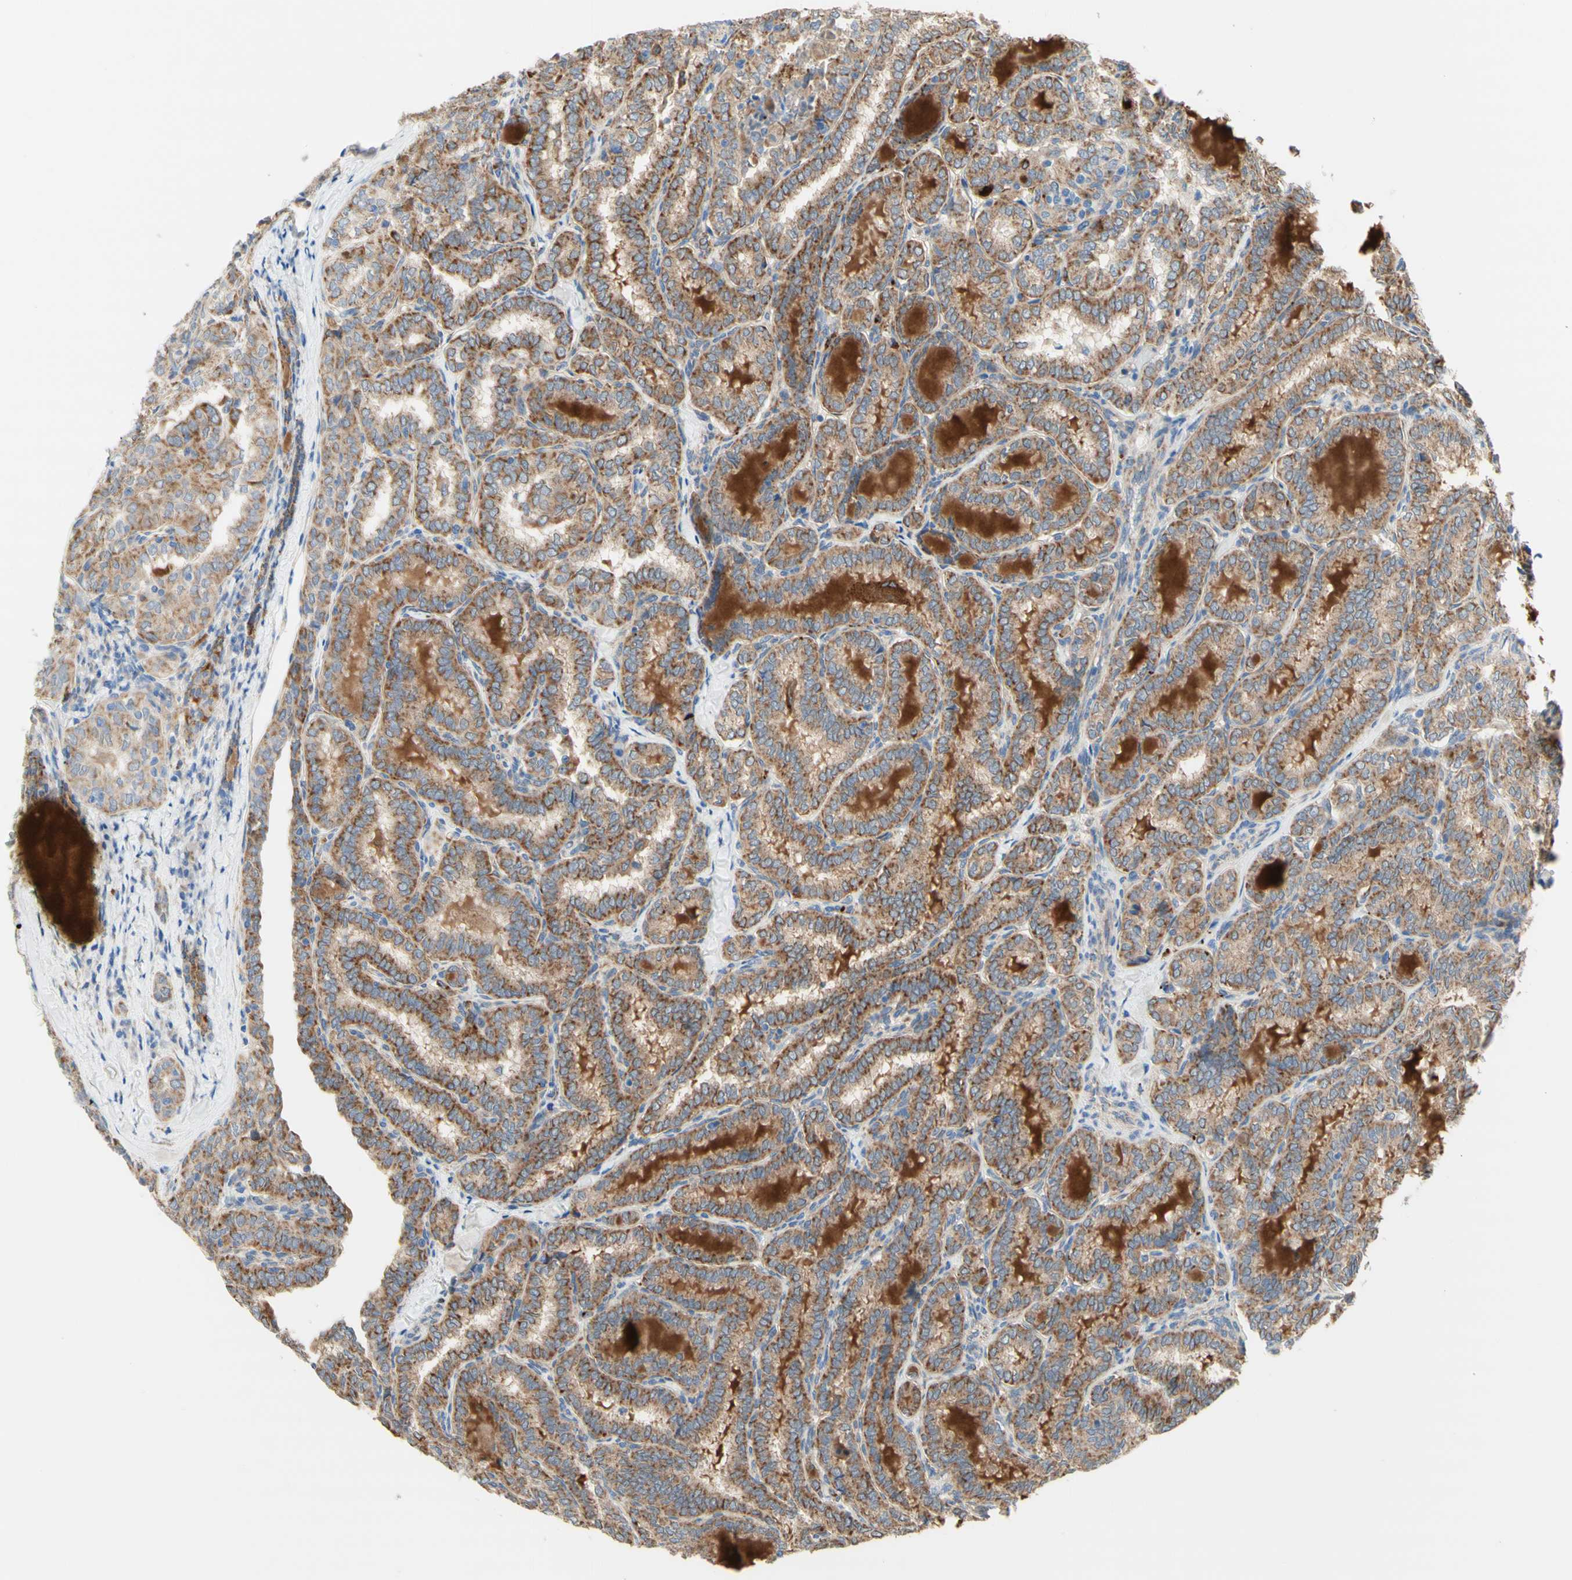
{"staining": {"intensity": "moderate", "quantity": ">75%", "location": "cytoplasmic/membranous"}, "tissue": "thyroid cancer", "cell_type": "Tumor cells", "image_type": "cancer", "snomed": [{"axis": "morphology", "description": "Normal tissue, NOS"}, {"axis": "morphology", "description": "Papillary adenocarcinoma, NOS"}, {"axis": "topography", "description": "Thyroid gland"}], "caption": "About >75% of tumor cells in human papillary adenocarcinoma (thyroid) demonstrate moderate cytoplasmic/membranous protein positivity as visualized by brown immunohistochemical staining.", "gene": "URB2", "patient": {"sex": "female", "age": 30}}